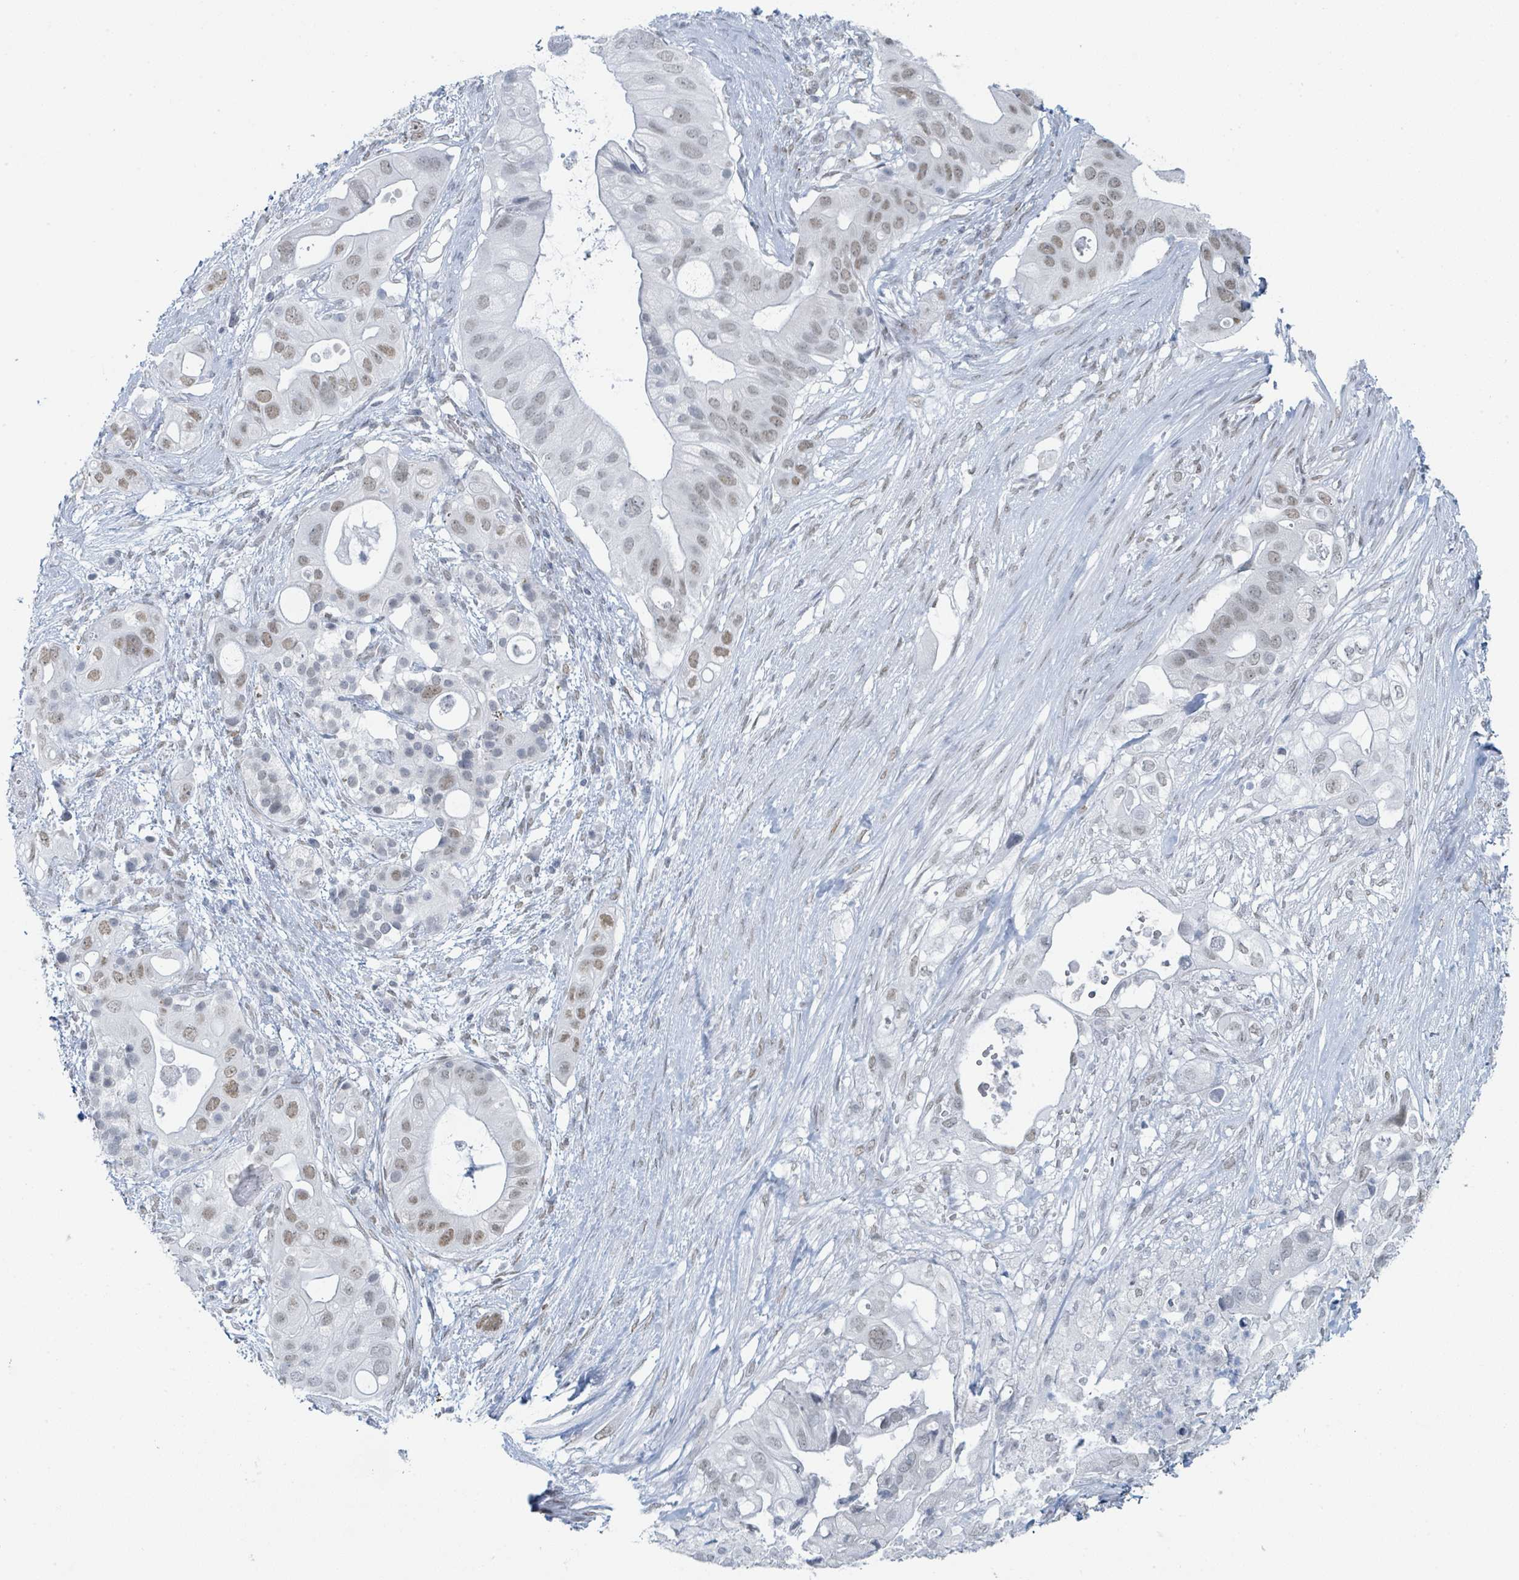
{"staining": {"intensity": "weak", "quantity": ">75%", "location": "nuclear"}, "tissue": "pancreatic cancer", "cell_type": "Tumor cells", "image_type": "cancer", "snomed": [{"axis": "morphology", "description": "Adenocarcinoma, NOS"}, {"axis": "topography", "description": "Pancreas"}], "caption": "Weak nuclear protein staining is appreciated in about >75% of tumor cells in pancreatic cancer.", "gene": "EHMT2", "patient": {"sex": "female", "age": 72}}